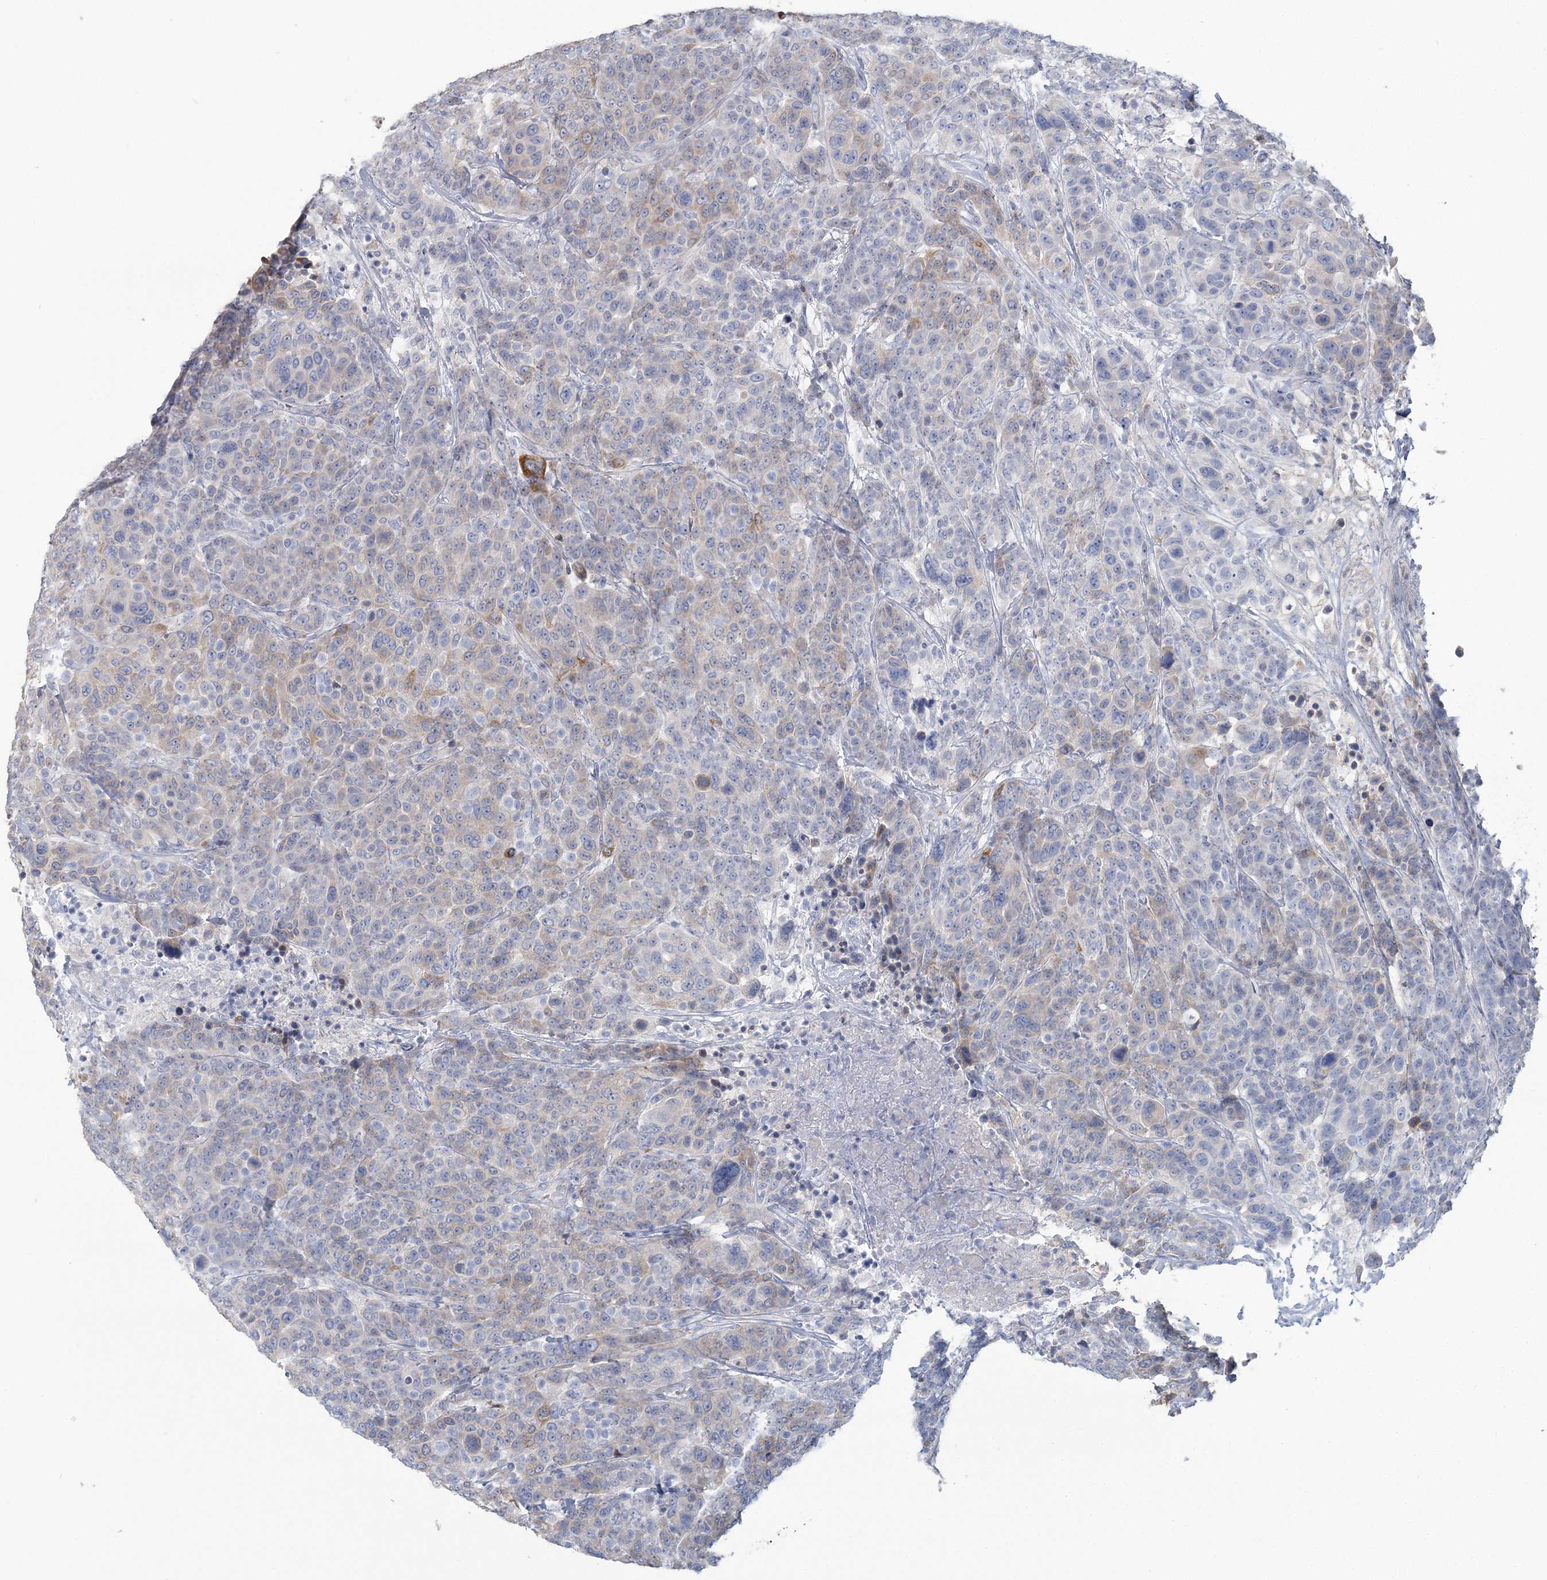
{"staining": {"intensity": "moderate", "quantity": "<25%", "location": "cytoplasmic/membranous"}, "tissue": "breast cancer", "cell_type": "Tumor cells", "image_type": "cancer", "snomed": [{"axis": "morphology", "description": "Duct carcinoma"}, {"axis": "topography", "description": "Breast"}], "caption": "DAB immunohistochemical staining of human breast cancer (invasive ductal carcinoma) shows moderate cytoplasmic/membranous protein expression in about <25% of tumor cells.", "gene": "CMBL", "patient": {"sex": "female", "age": 37}}